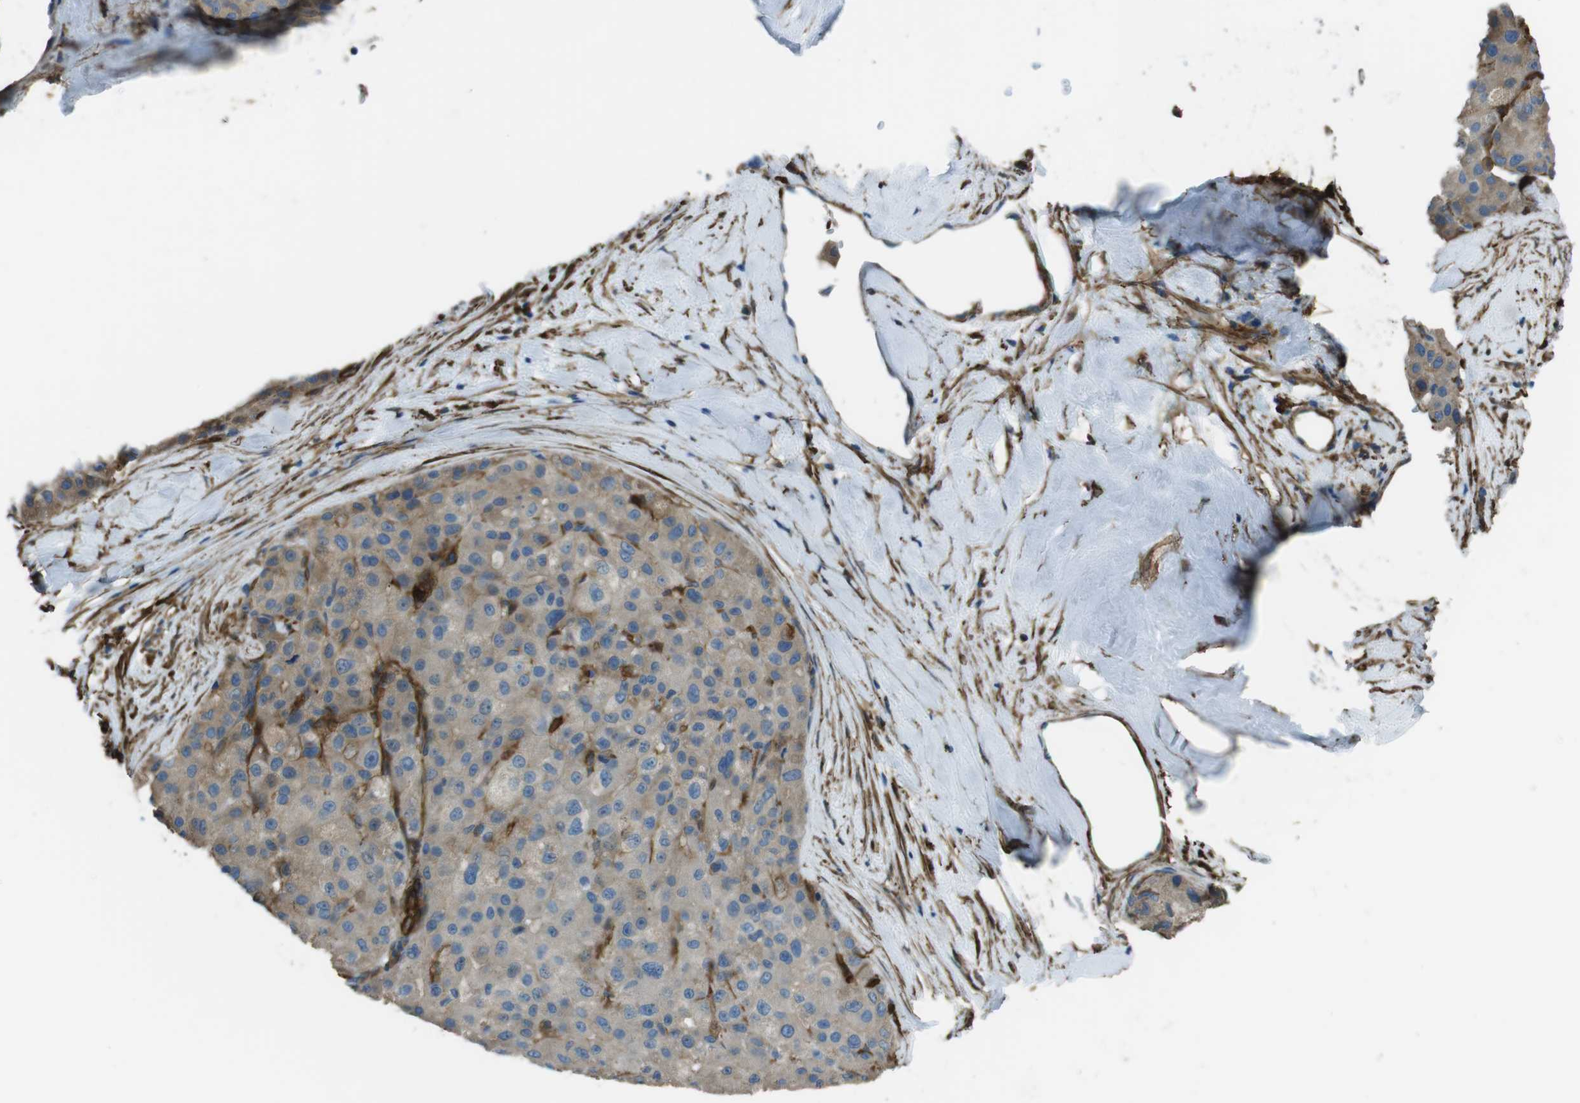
{"staining": {"intensity": "weak", "quantity": "25%-75%", "location": "cytoplasmic/membranous"}, "tissue": "liver cancer", "cell_type": "Tumor cells", "image_type": "cancer", "snomed": [{"axis": "morphology", "description": "Carcinoma, Hepatocellular, NOS"}, {"axis": "topography", "description": "Liver"}], "caption": "Liver hepatocellular carcinoma tissue displays weak cytoplasmic/membranous expression in about 25%-75% of tumor cells, visualized by immunohistochemistry.", "gene": "SFT2D1", "patient": {"sex": "male", "age": 80}}